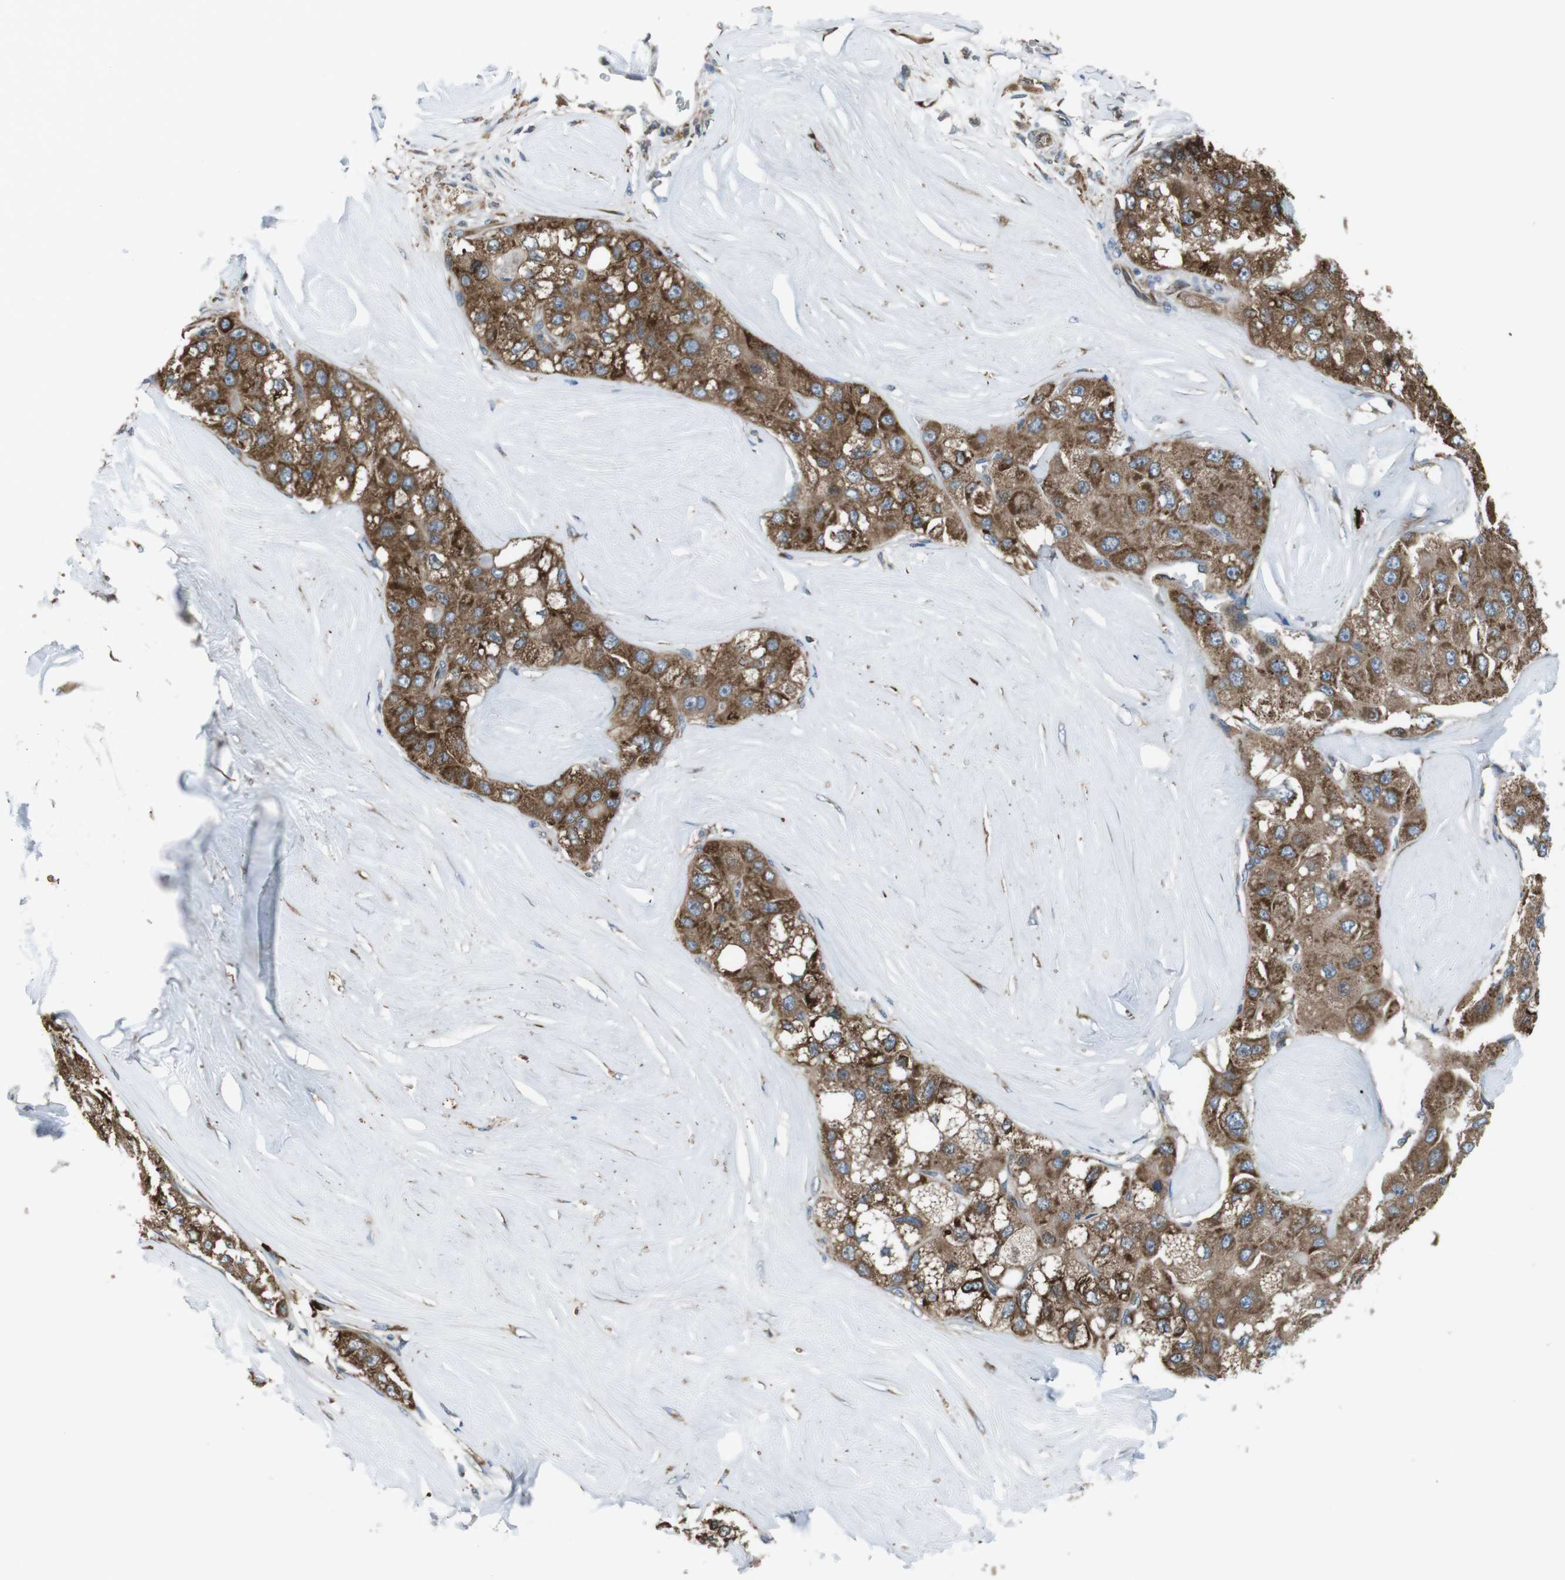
{"staining": {"intensity": "moderate", "quantity": ">75%", "location": "cytoplasmic/membranous"}, "tissue": "liver cancer", "cell_type": "Tumor cells", "image_type": "cancer", "snomed": [{"axis": "morphology", "description": "Carcinoma, Hepatocellular, NOS"}, {"axis": "topography", "description": "Liver"}], "caption": "Human liver hepatocellular carcinoma stained with a brown dye exhibits moderate cytoplasmic/membranous positive expression in about >75% of tumor cells.", "gene": "SSR3", "patient": {"sex": "male", "age": 80}}